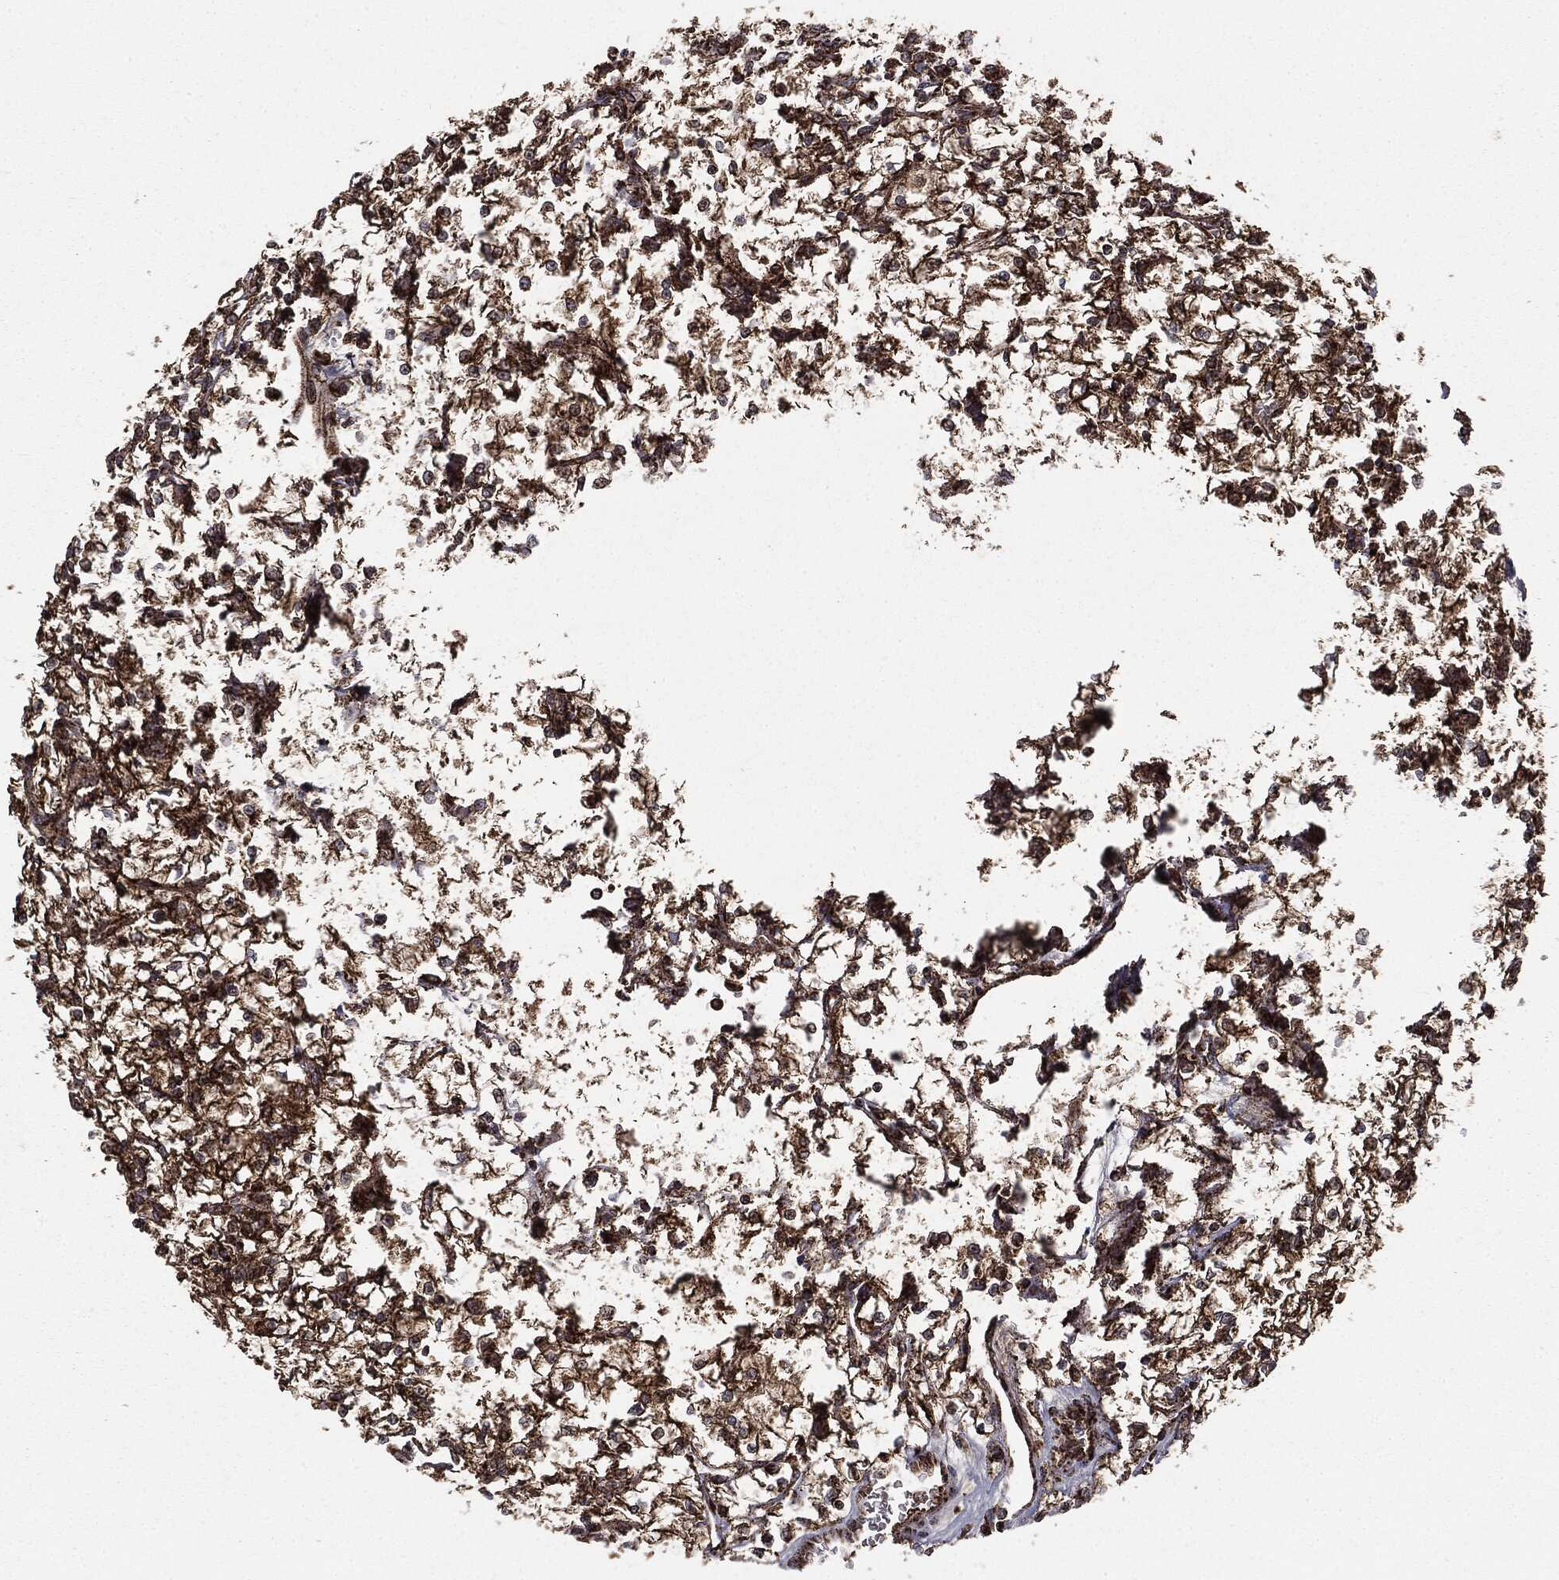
{"staining": {"intensity": "strong", "quantity": ">75%", "location": "cytoplasmic/membranous"}, "tissue": "renal cancer", "cell_type": "Tumor cells", "image_type": "cancer", "snomed": [{"axis": "morphology", "description": "Adenocarcinoma, NOS"}, {"axis": "topography", "description": "Kidney"}], "caption": "DAB (3,3'-diaminobenzidine) immunohistochemical staining of human renal cancer (adenocarcinoma) displays strong cytoplasmic/membranous protein staining in approximately >75% of tumor cells. Immunohistochemistry stains the protein in brown and the nuclei are stained blue.", "gene": "MAP2K1", "patient": {"sex": "female", "age": 64}}